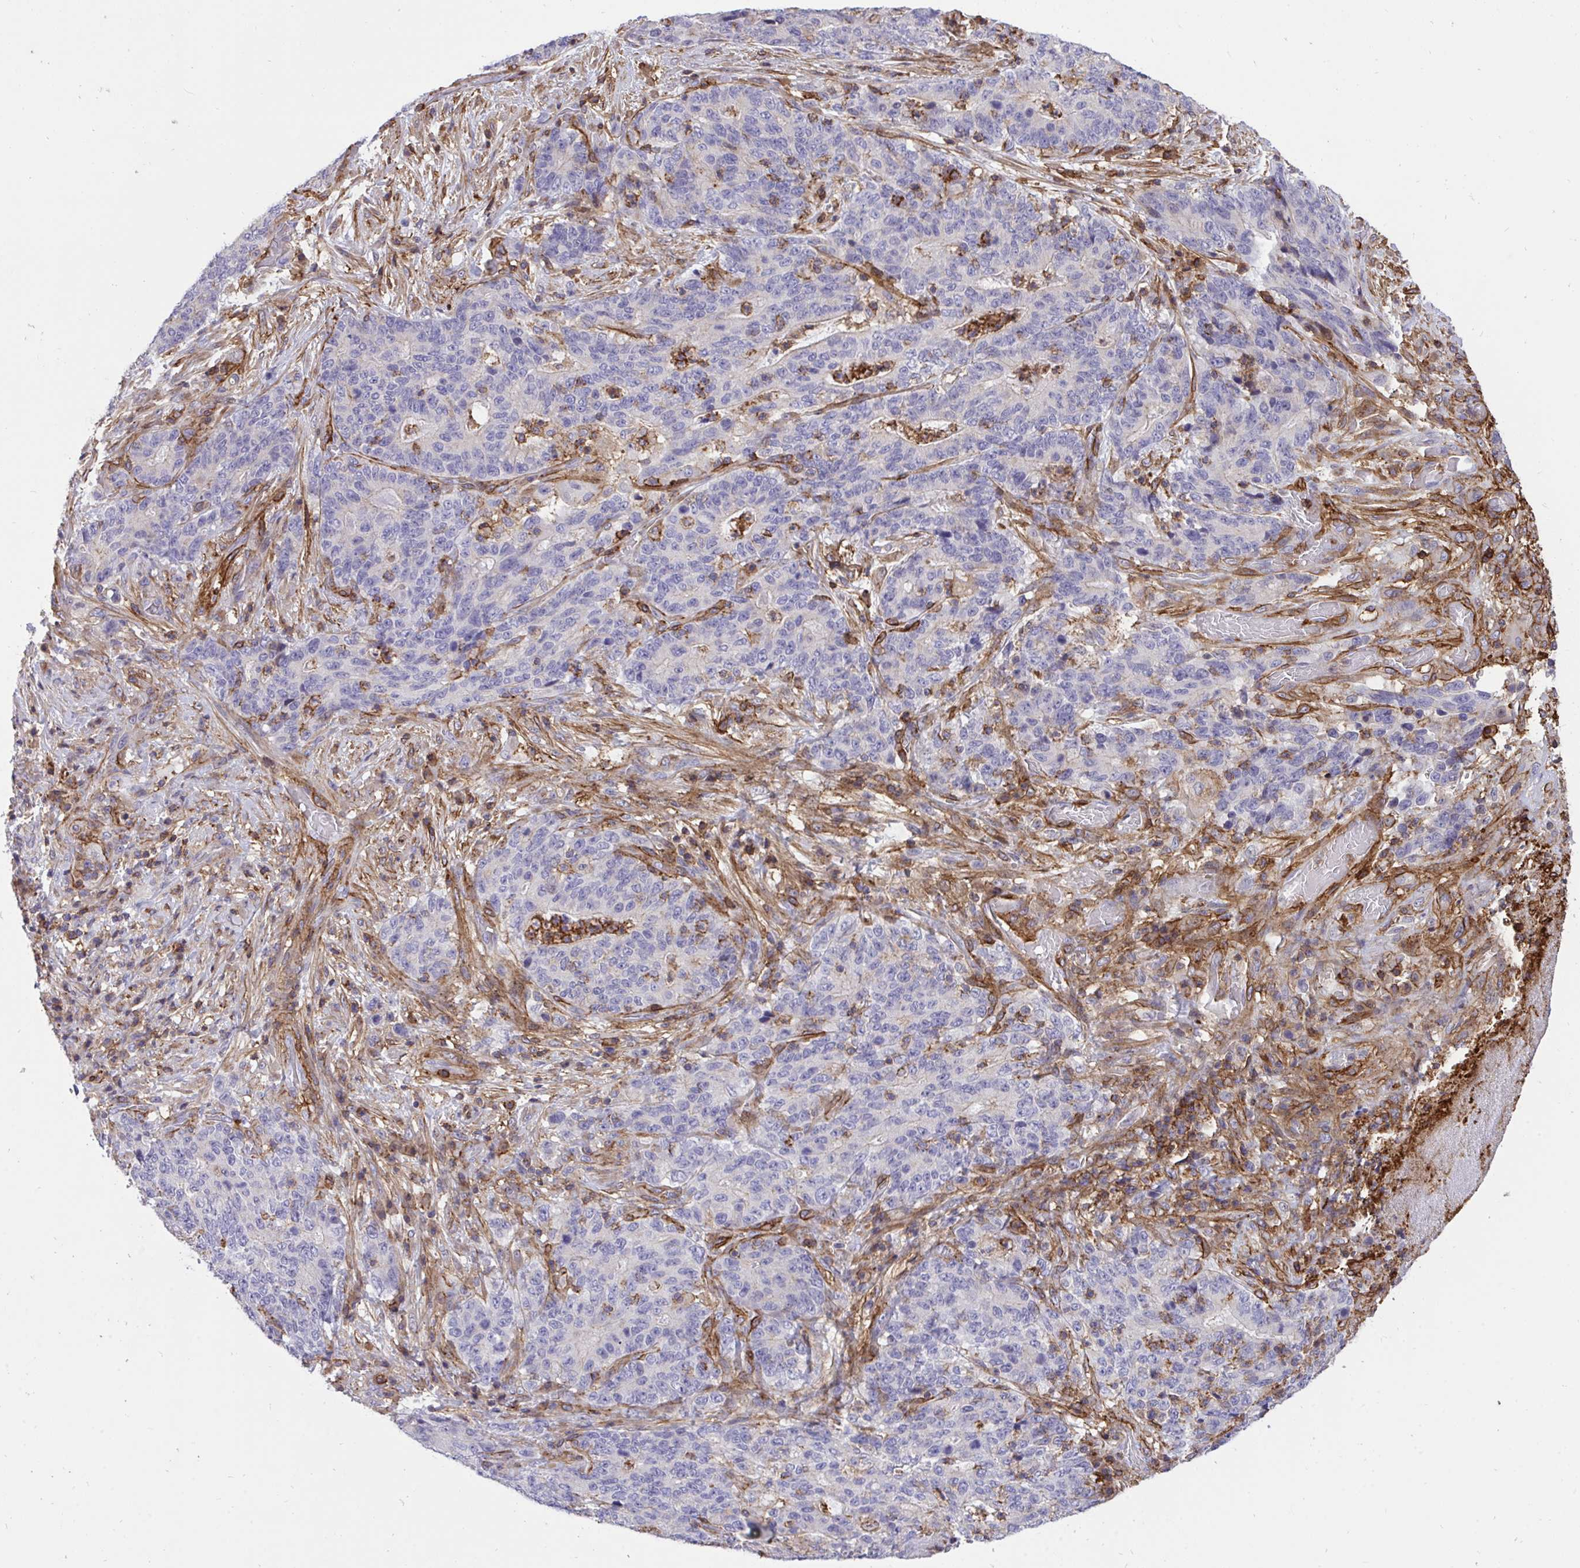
{"staining": {"intensity": "negative", "quantity": "none", "location": "none"}, "tissue": "stomach cancer", "cell_type": "Tumor cells", "image_type": "cancer", "snomed": [{"axis": "morphology", "description": "Normal tissue, NOS"}, {"axis": "morphology", "description": "Adenocarcinoma, NOS"}, {"axis": "topography", "description": "Stomach"}], "caption": "Immunohistochemistry (IHC) of adenocarcinoma (stomach) reveals no staining in tumor cells.", "gene": "ERI1", "patient": {"sex": "female", "age": 64}}